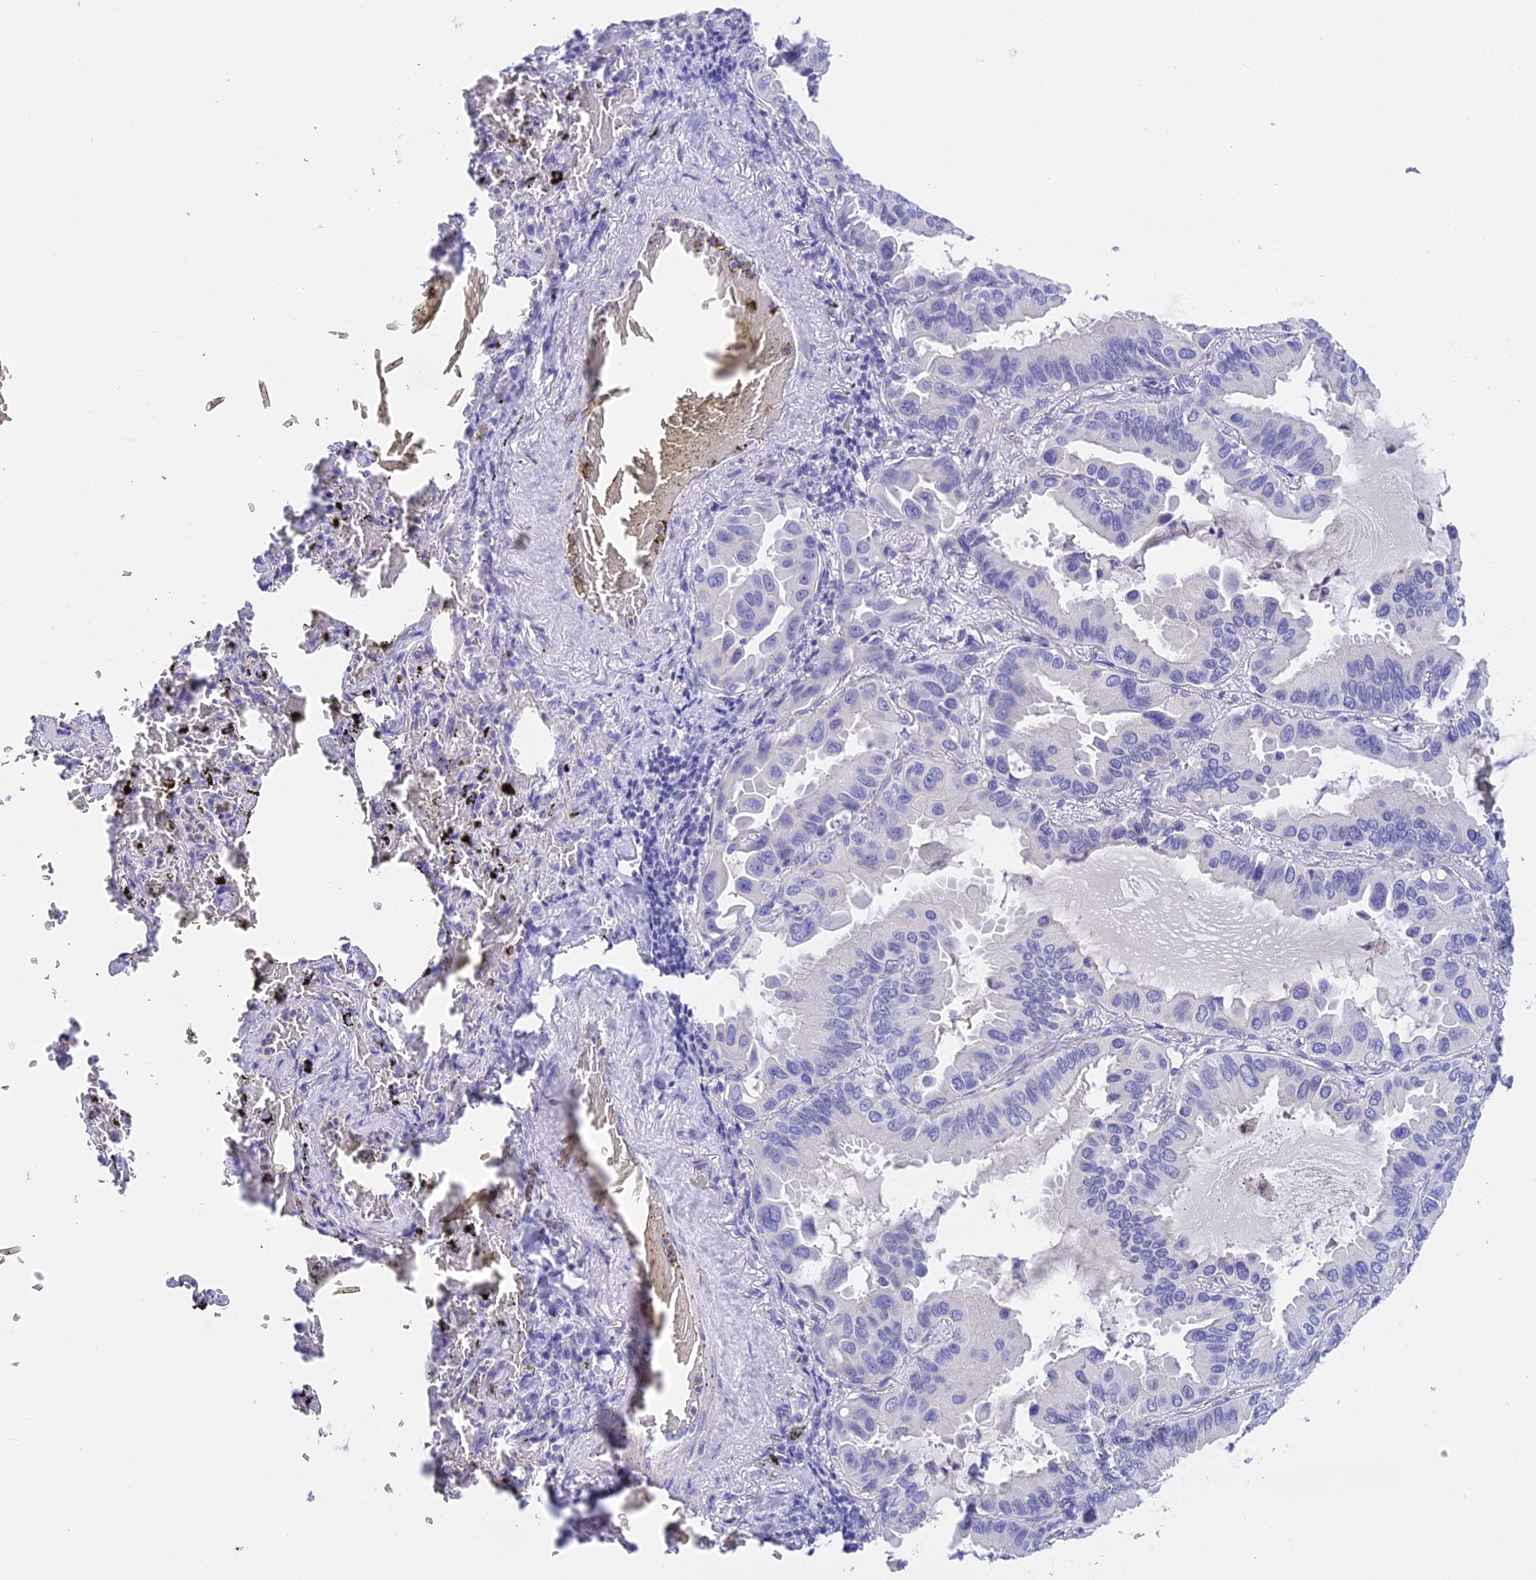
{"staining": {"intensity": "negative", "quantity": "none", "location": "none"}, "tissue": "lung cancer", "cell_type": "Tumor cells", "image_type": "cancer", "snomed": [{"axis": "morphology", "description": "Adenocarcinoma, NOS"}, {"axis": "topography", "description": "Lung"}], "caption": "An image of human adenocarcinoma (lung) is negative for staining in tumor cells.", "gene": "C17orf67", "patient": {"sex": "male", "age": 64}}